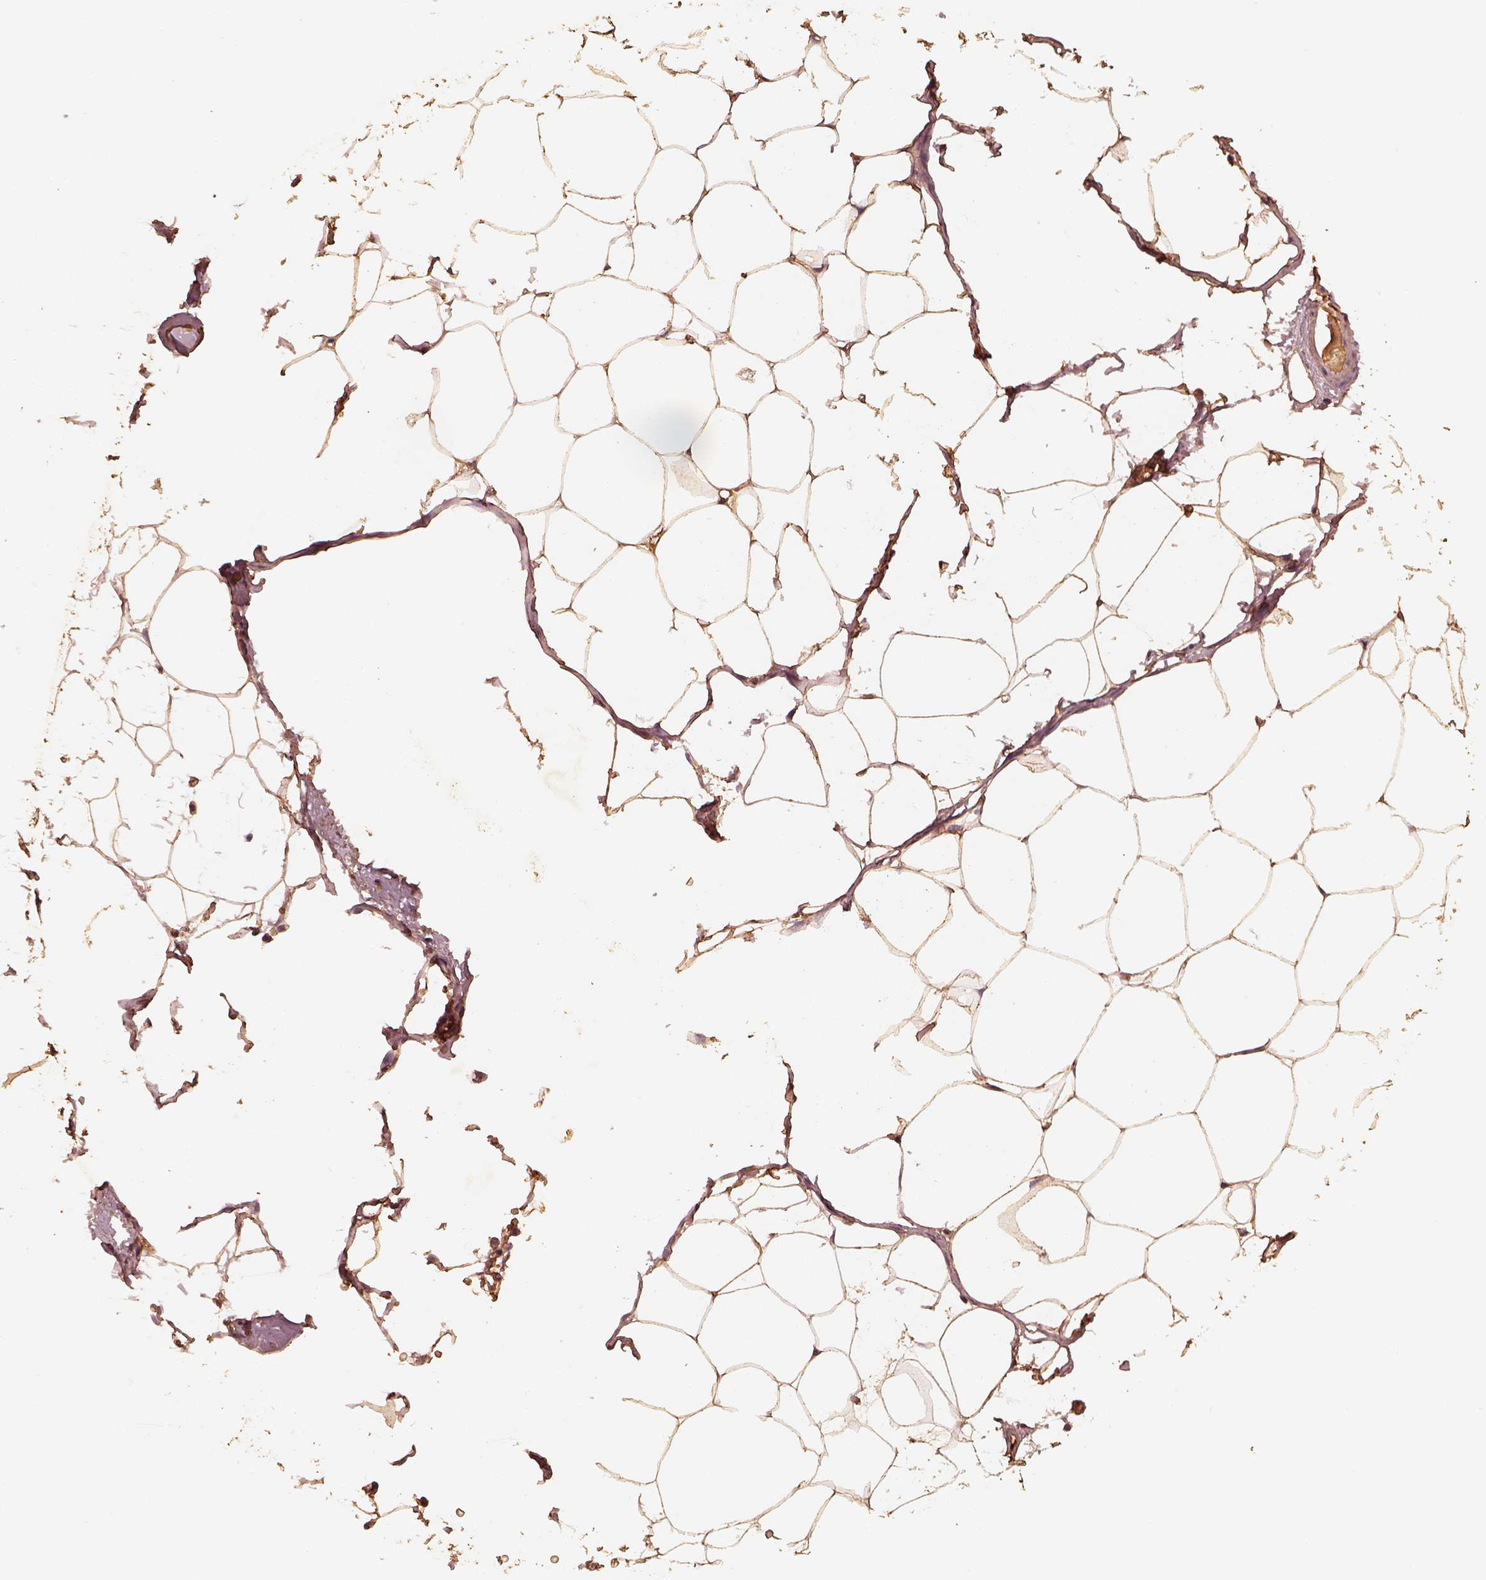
{"staining": {"intensity": "weak", "quantity": ">75%", "location": "cytoplasmic/membranous"}, "tissue": "adipose tissue", "cell_type": "Adipocytes", "image_type": "normal", "snomed": [{"axis": "morphology", "description": "Normal tissue, NOS"}, {"axis": "topography", "description": "Adipose tissue"}], "caption": "The photomicrograph demonstrates a brown stain indicating the presence of a protein in the cytoplasmic/membranous of adipocytes in adipose tissue. (DAB = brown stain, brightfield microscopy at high magnification).", "gene": "ADRB3", "patient": {"sex": "male", "age": 57}}